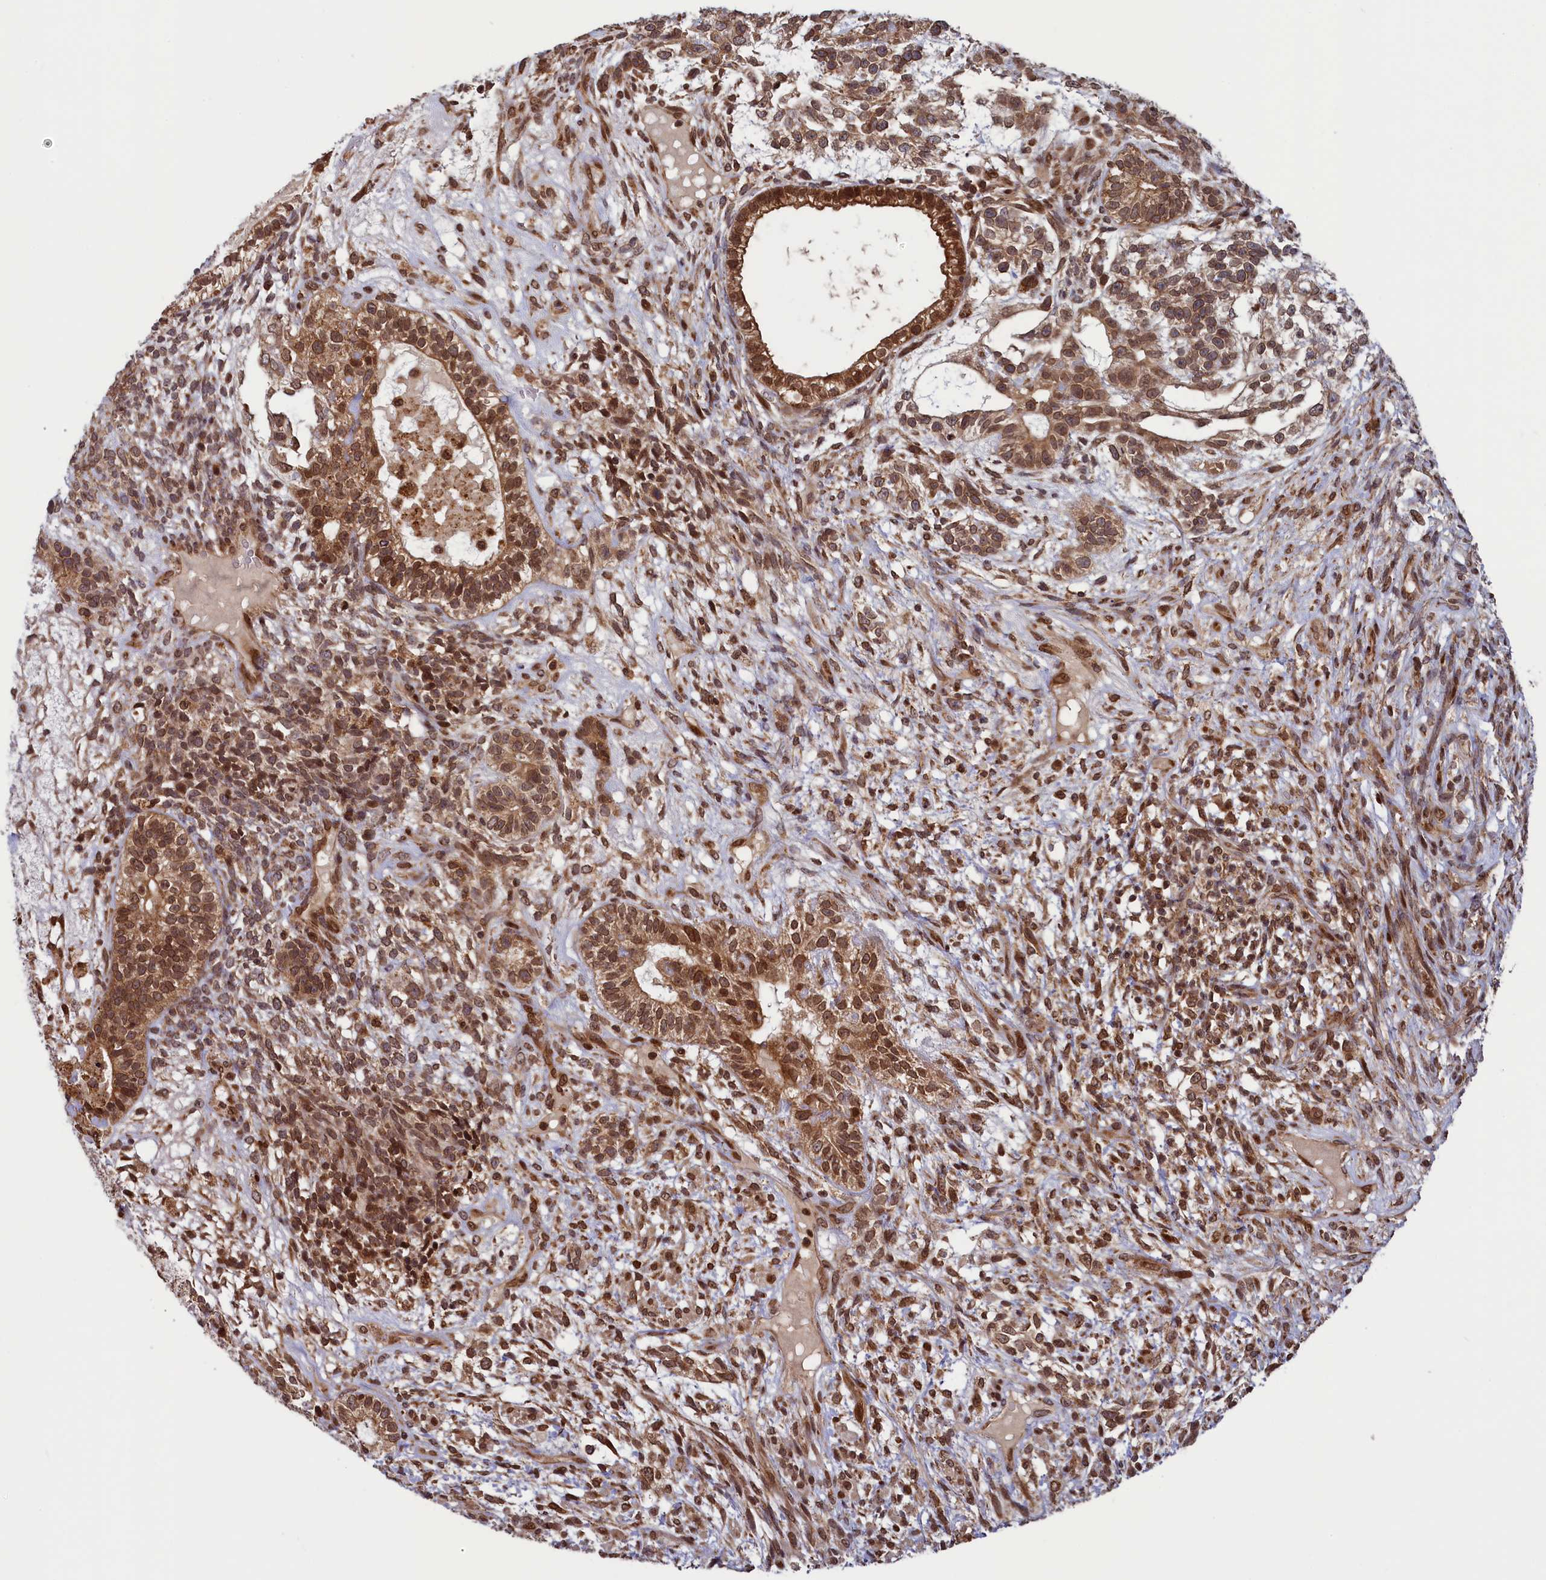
{"staining": {"intensity": "moderate", "quantity": ">75%", "location": "cytoplasmic/membranous,nuclear"}, "tissue": "testis cancer", "cell_type": "Tumor cells", "image_type": "cancer", "snomed": [{"axis": "morphology", "description": "Seminoma, NOS"}, {"axis": "morphology", "description": "Carcinoma, Embryonal, NOS"}, {"axis": "topography", "description": "Testis"}], "caption": "Seminoma (testis) stained with a protein marker shows moderate staining in tumor cells.", "gene": "NAE1", "patient": {"sex": "male", "age": 28}}